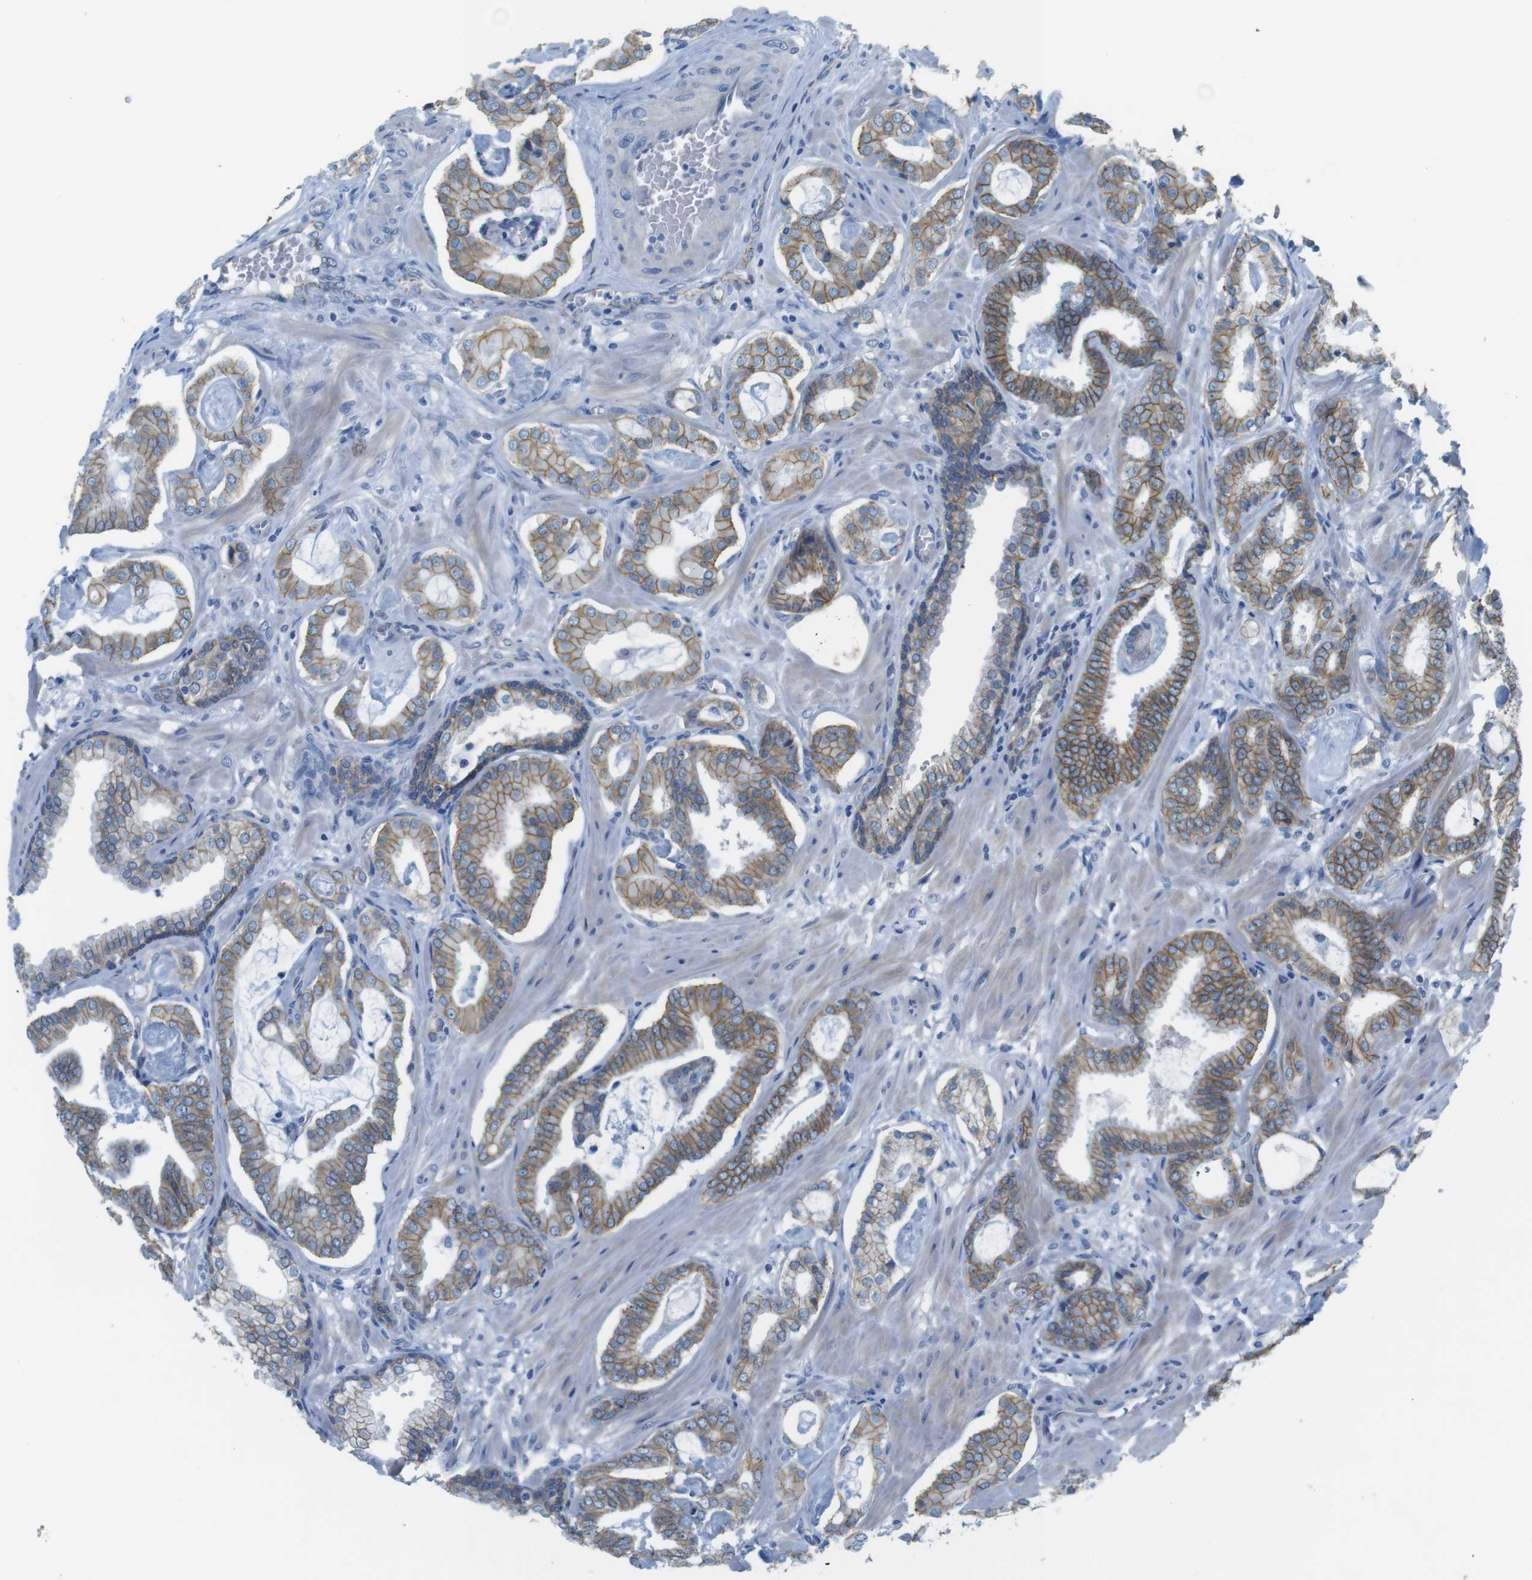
{"staining": {"intensity": "moderate", "quantity": ">75%", "location": "cytoplasmic/membranous"}, "tissue": "prostate cancer", "cell_type": "Tumor cells", "image_type": "cancer", "snomed": [{"axis": "morphology", "description": "Adenocarcinoma, Low grade"}, {"axis": "topography", "description": "Prostate"}], "caption": "Prostate adenocarcinoma (low-grade) stained with a brown dye demonstrates moderate cytoplasmic/membranous positive expression in about >75% of tumor cells.", "gene": "SLC6A6", "patient": {"sex": "male", "age": 53}}